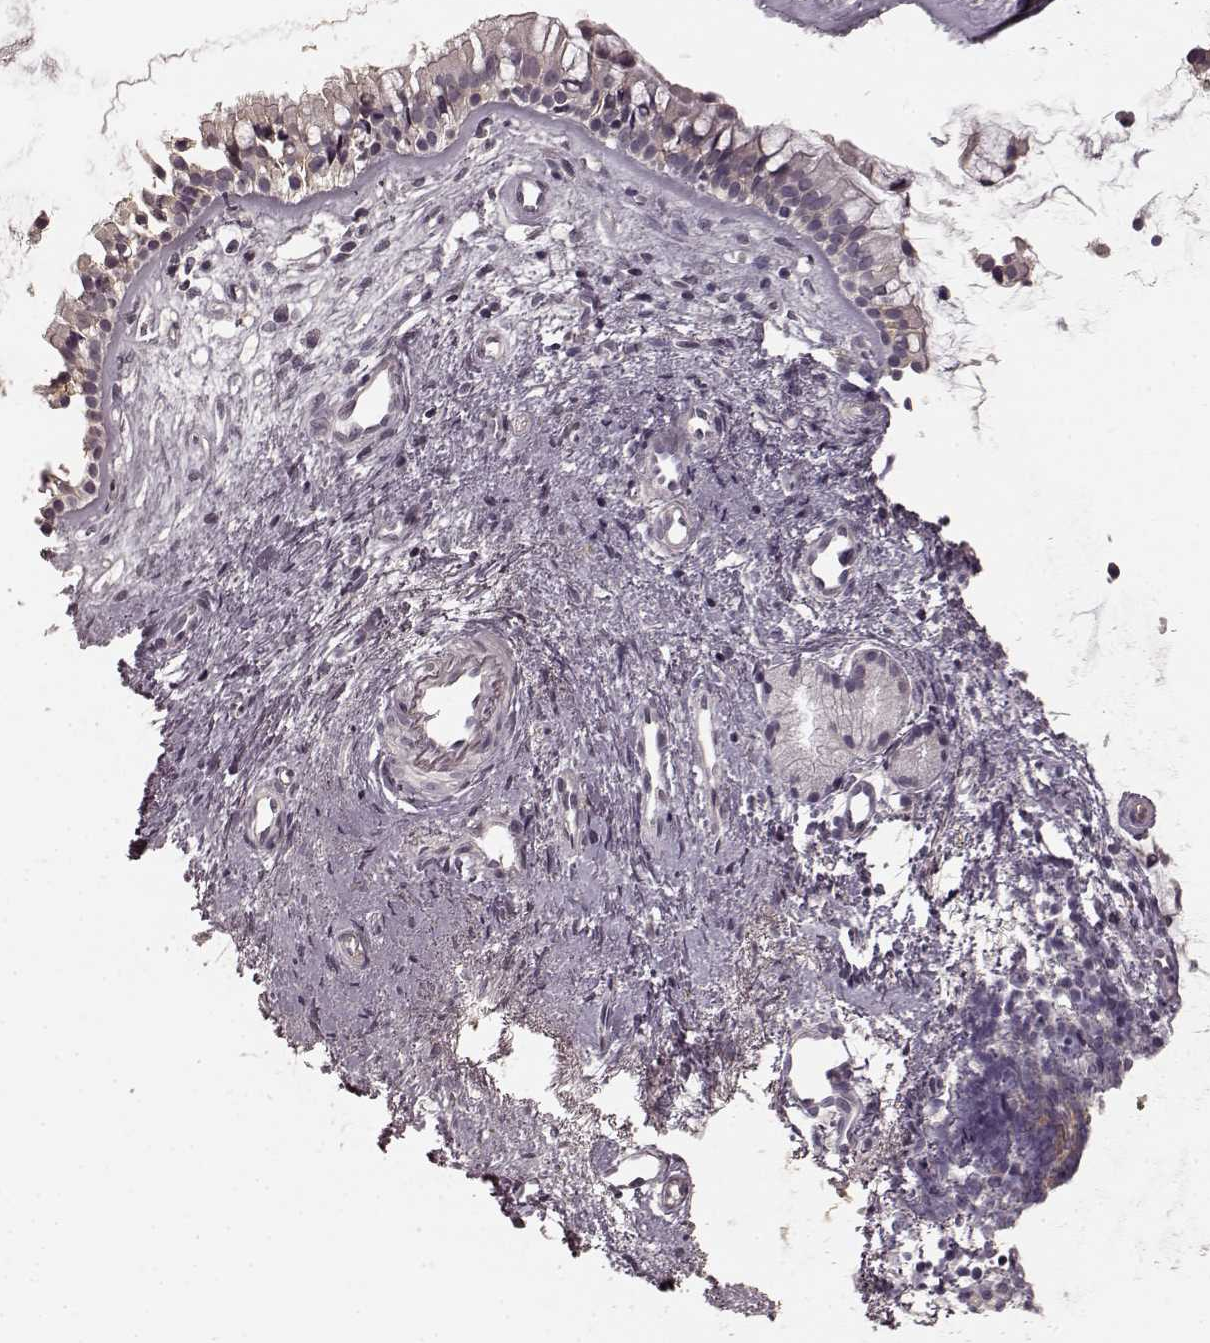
{"staining": {"intensity": "negative", "quantity": "none", "location": "none"}, "tissue": "nasopharynx", "cell_type": "Respiratory epithelial cells", "image_type": "normal", "snomed": [{"axis": "morphology", "description": "Normal tissue, NOS"}, {"axis": "topography", "description": "Nasopharynx"}], "caption": "A photomicrograph of human nasopharynx is negative for staining in respiratory epithelial cells. The staining is performed using DAB brown chromogen with nuclei counter-stained in using hematoxylin.", "gene": "PRKCE", "patient": {"sex": "female", "age": 52}}